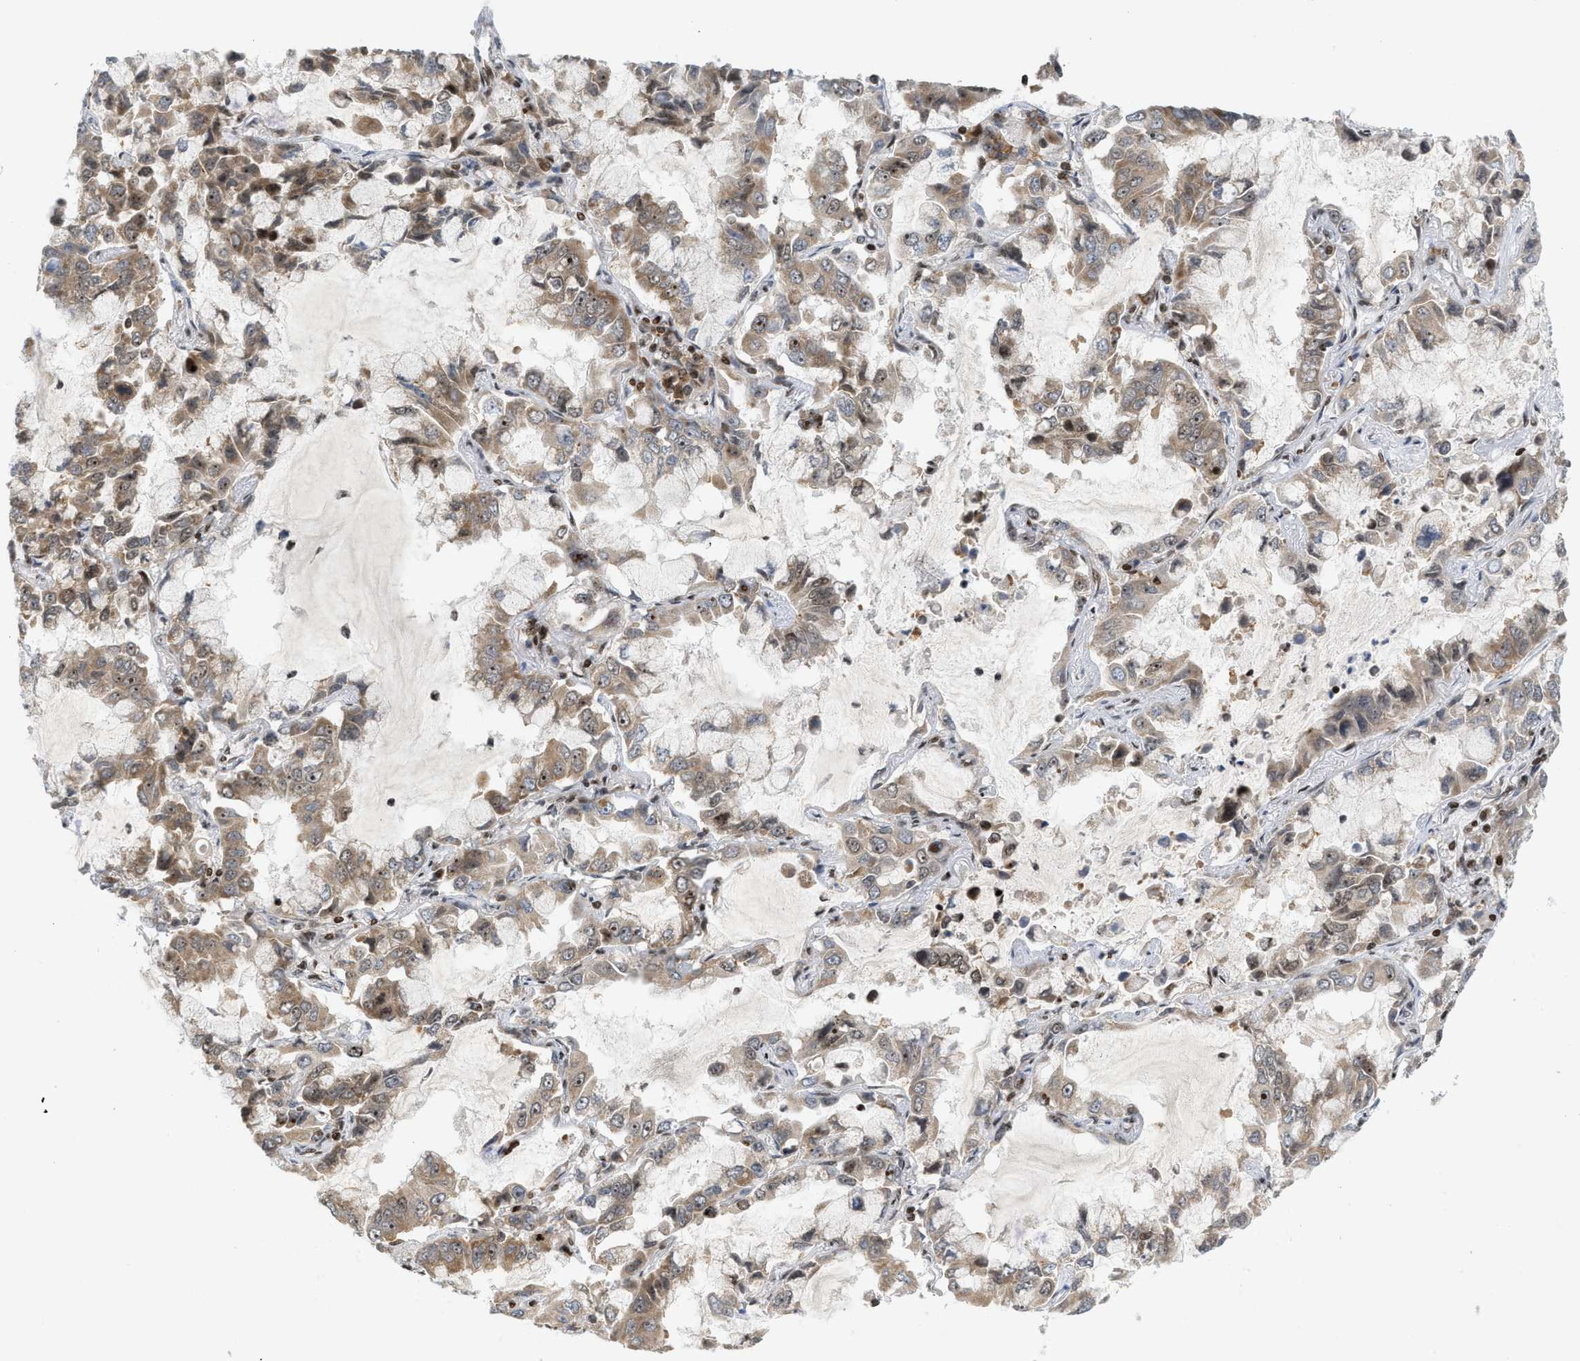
{"staining": {"intensity": "weak", "quantity": ">75%", "location": "cytoplasmic/membranous,nuclear"}, "tissue": "lung cancer", "cell_type": "Tumor cells", "image_type": "cancer", "snomed": [{"axis": "morphology", "description": "Adenocarcinoma, NOS"}, {"axis": "topography", "description": "Lung"}], "caption": "Tumor cells show low levels of weak cytoplasmic/membranous and nuclear expression in approximately >75% of cells in human lung adenocarcinoma. (brown staining indicates protein expression, while blue staining denotes nuclei).", "gene": "ZNF22", "patient": {"sex": "male", "age": 64}}